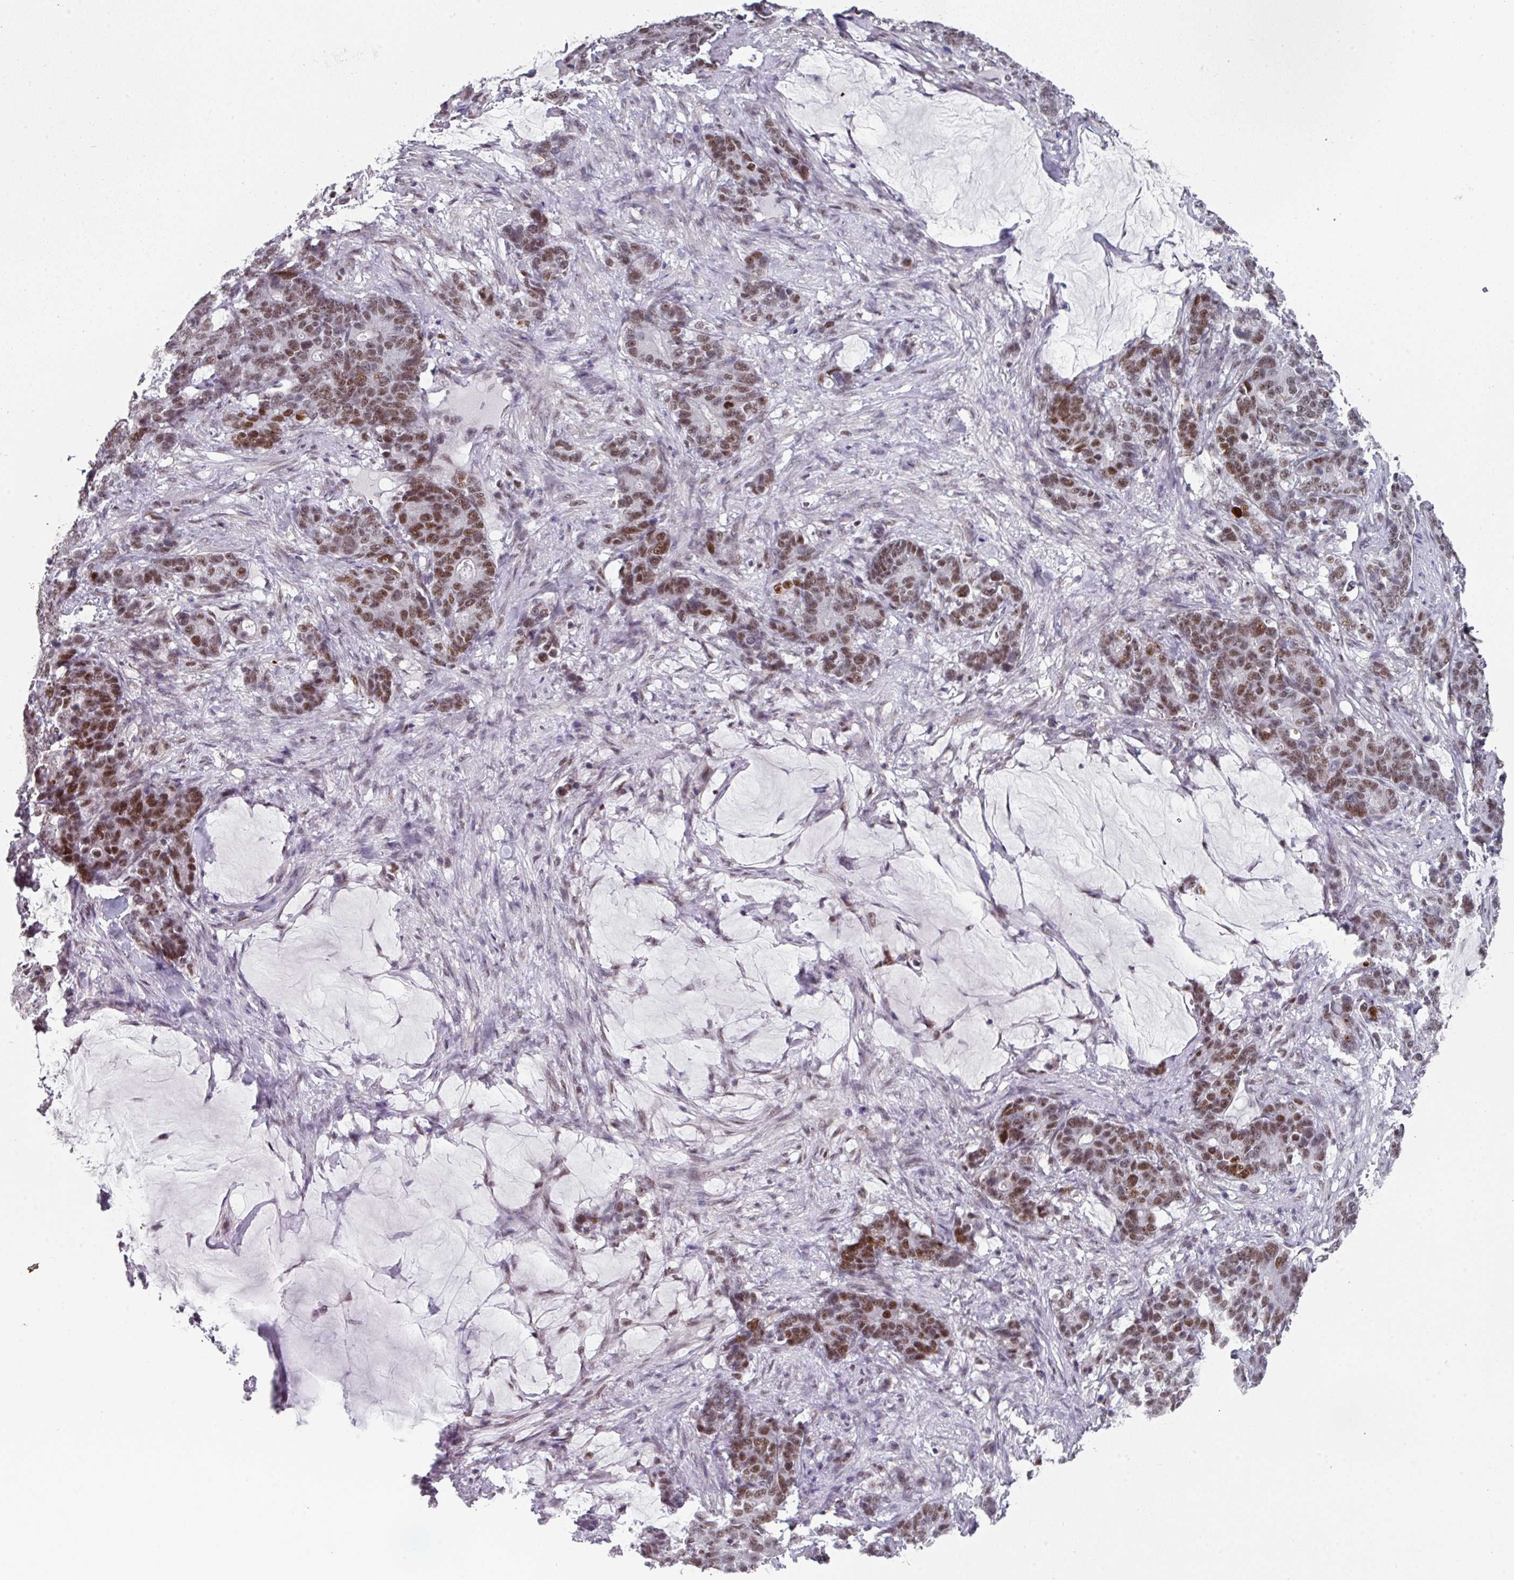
{"staining": {"intensity": "moderate", "quantity": ">75%", "location": "nuclear"}, "tissue": "stomach cancer", "cell_type": "Tumor cells", "image_type": "cancer", "snomed": [{"axis": "morphology", "description": "Normal tissue, NOS"}, {"axis": "morphology", "description": "Adenocarcinoma, NOS"}, {"axis": "topography", "description": "Stomach"}], "caption": "The histopathology image shows staining of stomach cancer, revealing moderate nuclear protein staining (brown color) within tumor cells.", "gene": "RAD50", "patient": {"sex": "female", "age": 64}}